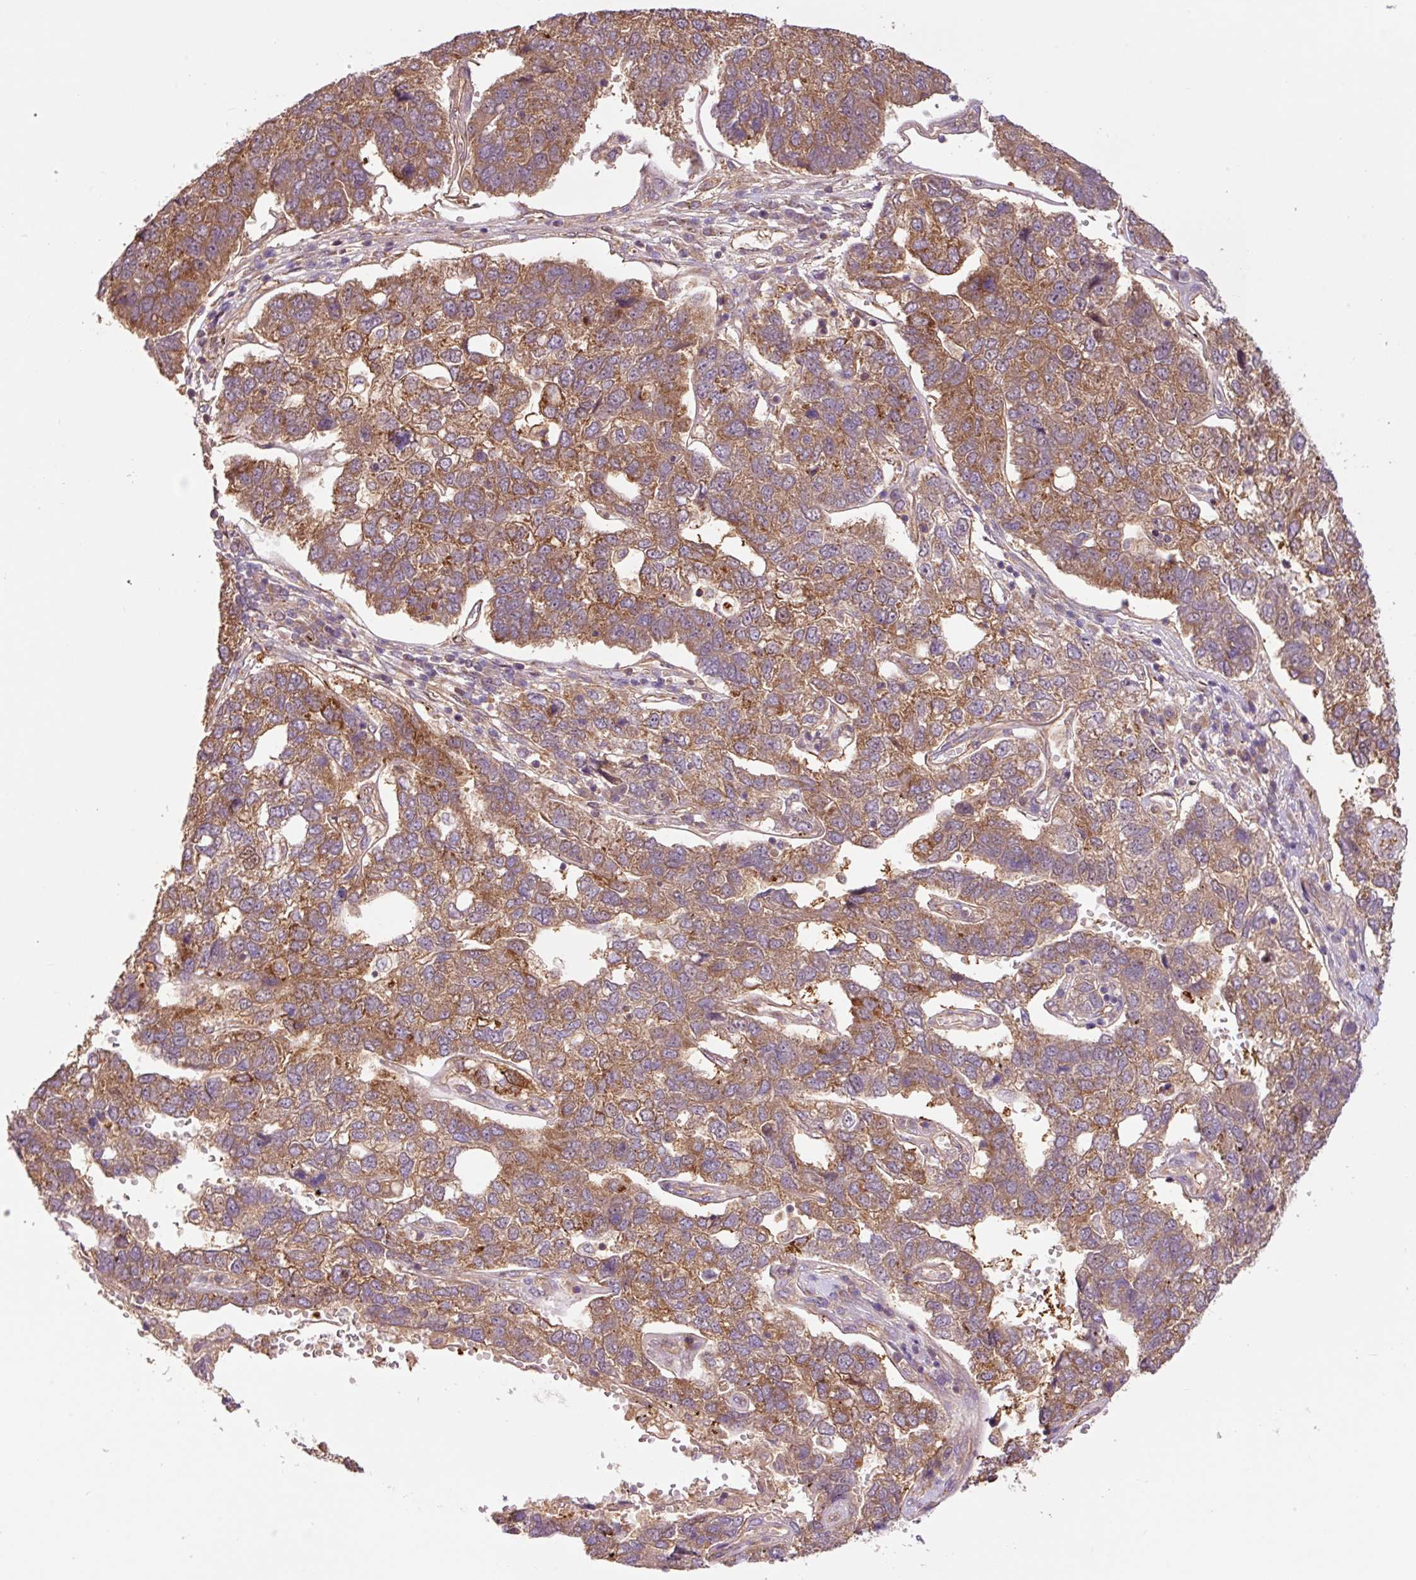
{"staining": {"intensity": "moderate", "quantity": ">75%", "location": "cytoplasmic/membranous"}, "tissue": "pancreatic cancer", "cell_type": "Tumor cells", "image_type": "cancer", "snomed": [{"axis": "morphology", "description": "Adenocarcinoma, NOS"}, {"axis": "topography", "description": "Pancreas"}], "caption": "High-magnification brightfield microscopy of pancreatic adenocarcinoma stained with DAB (3,3'-diaminobenzidine) (brown) and counterstained with hematoxylin (blue). tumor cells exhibit moderate cytoplasmic/membranous positivity is seen in approximately>75% of cells. Using DAB (brown) and hematoxylin (blue) stains, captured at high magnification using brightfield microscopy.", "gene": "PCK2", "patient": {"sex": "female", "age": 61}}